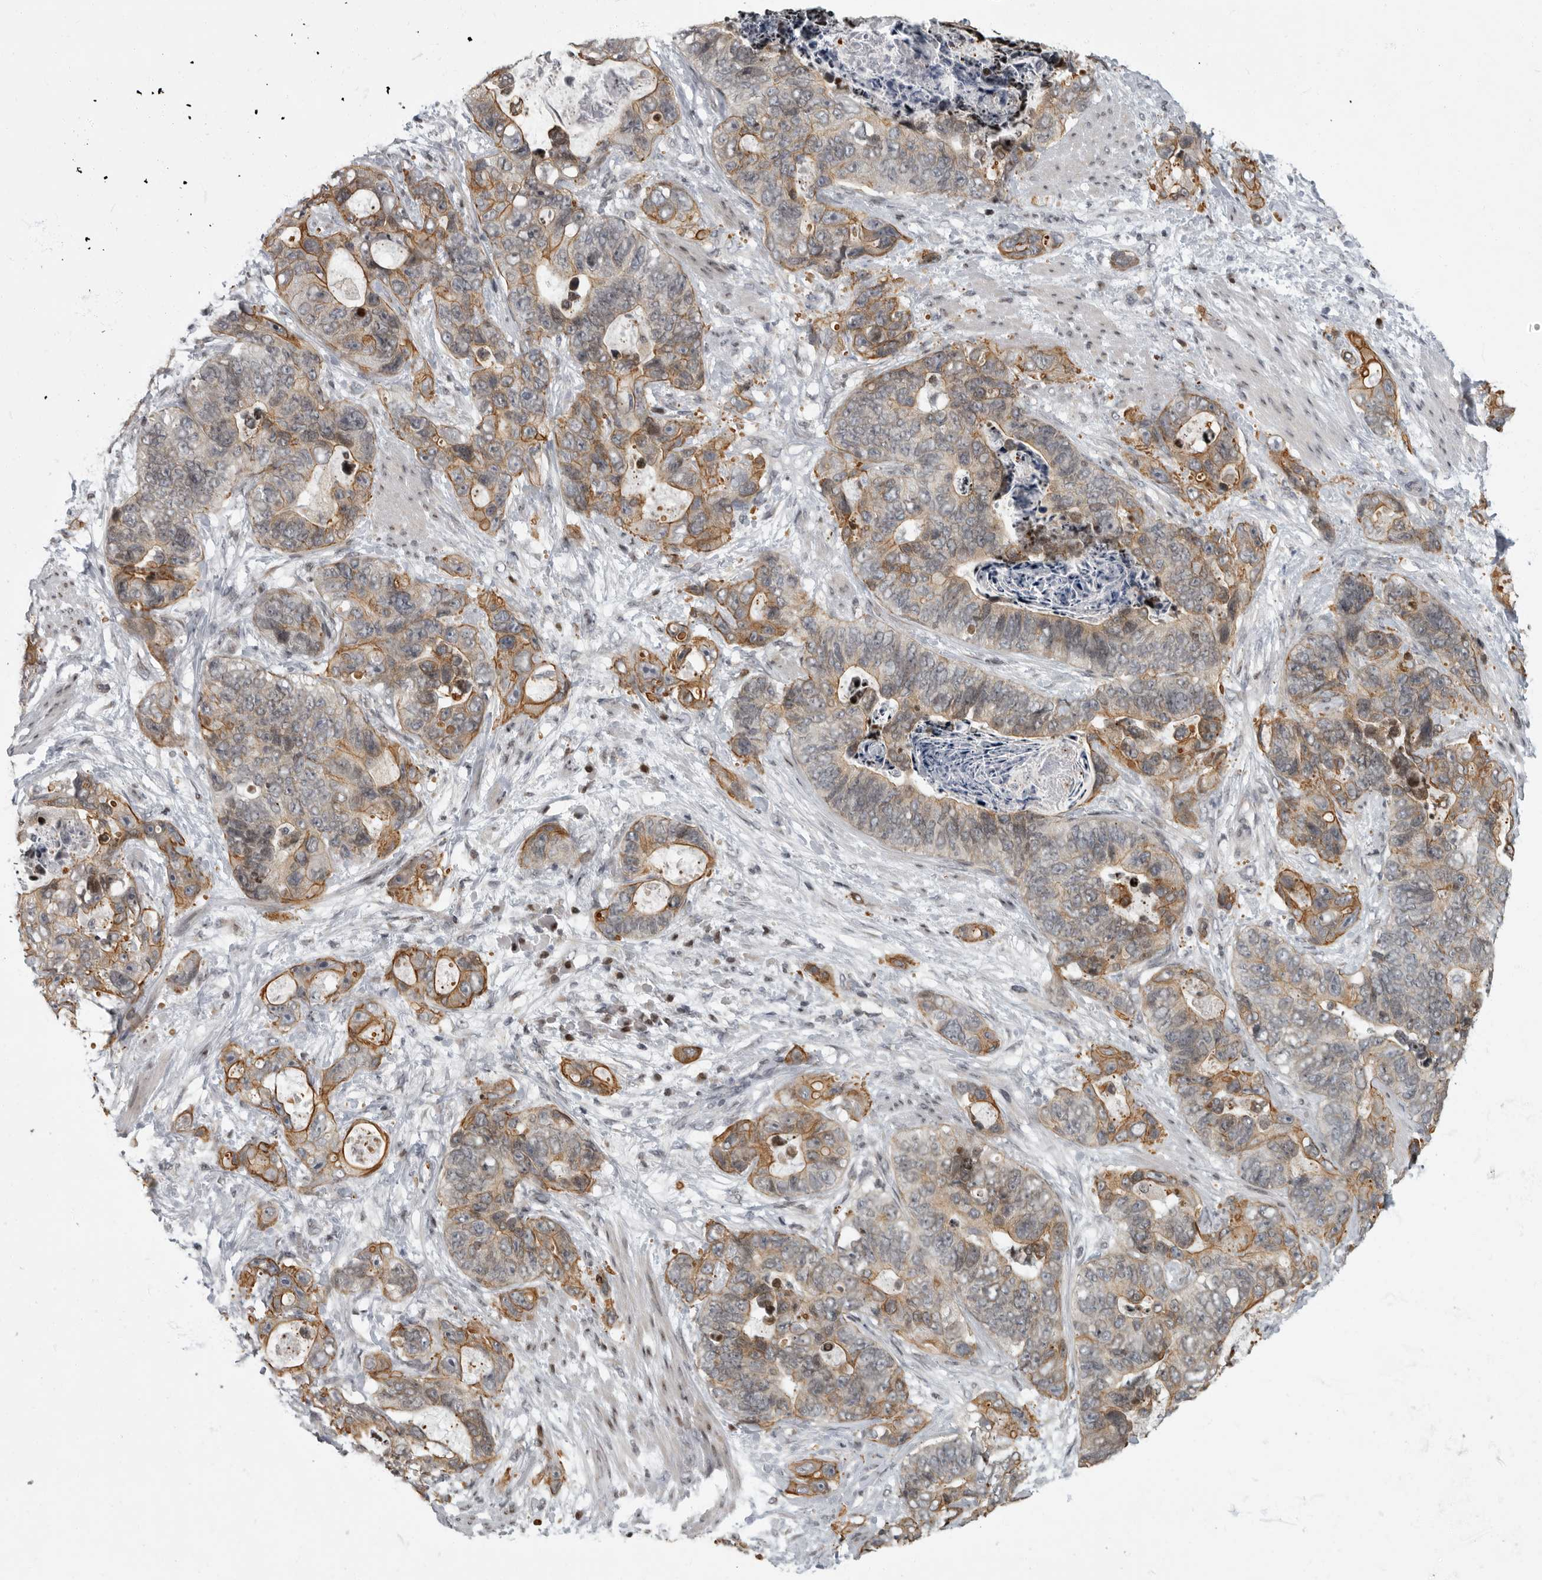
{"staining": {"intensity": "moderate", "quantity": ">75%", "location": "cytoplasmic/membranous"}, "tissue": "stomach cancer", "cell_type": "Tumor cells", "image_type": "cancer", "snomed": [{"axis": "morphology", "description": "Normal tissue, NOS"}, {"axis": "morphology", "description": "Adenocarcinoma, NOS"}, {"axis": "topography", "description": "Stomach"}], "caption": "This is an image of immunohistochemistry staining of adenocarcinoma (stomach), which shows moderate expression in the cytoplasmic/membranous of tumor cells.", "gene": "EVI5", "patient": {"sex": "female", "age": 89}}